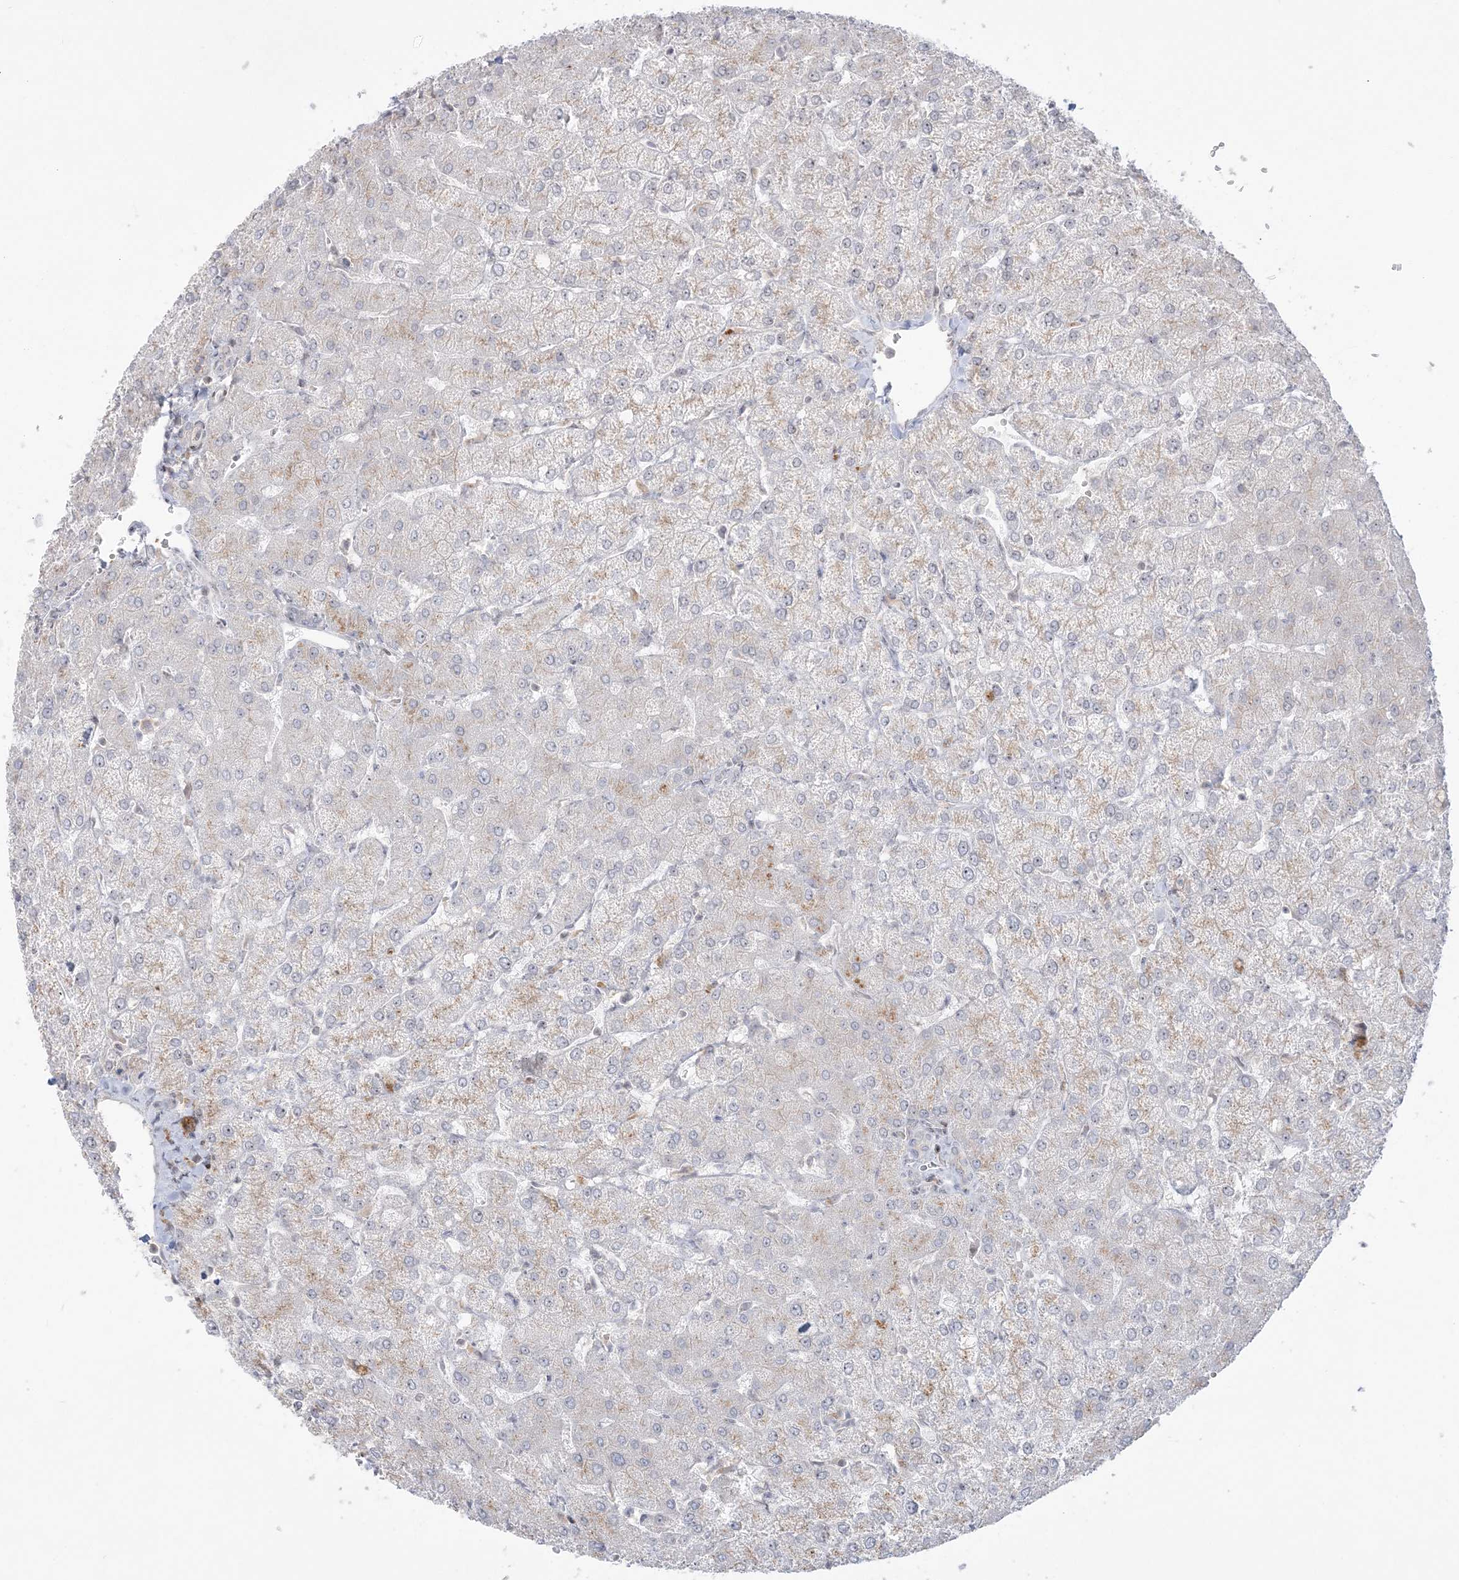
{"staining": {"intensity": "negative", "quantity": "none", "location": "none"}, "tissue": "liver", "cell_type": "Cholangiocytes", "image_type": "normal", "snomed": [{"axis": "morphology", "description": "Normal tissue, NOS"}, {"axis": "topography", "description": "Liver"}], "caption": "Immunohistochemistry of normal human liver reveals no positivity in cholangiocytes.", "gene": "SH3BP4", "patient": {"sex": "female", "age": 54}}